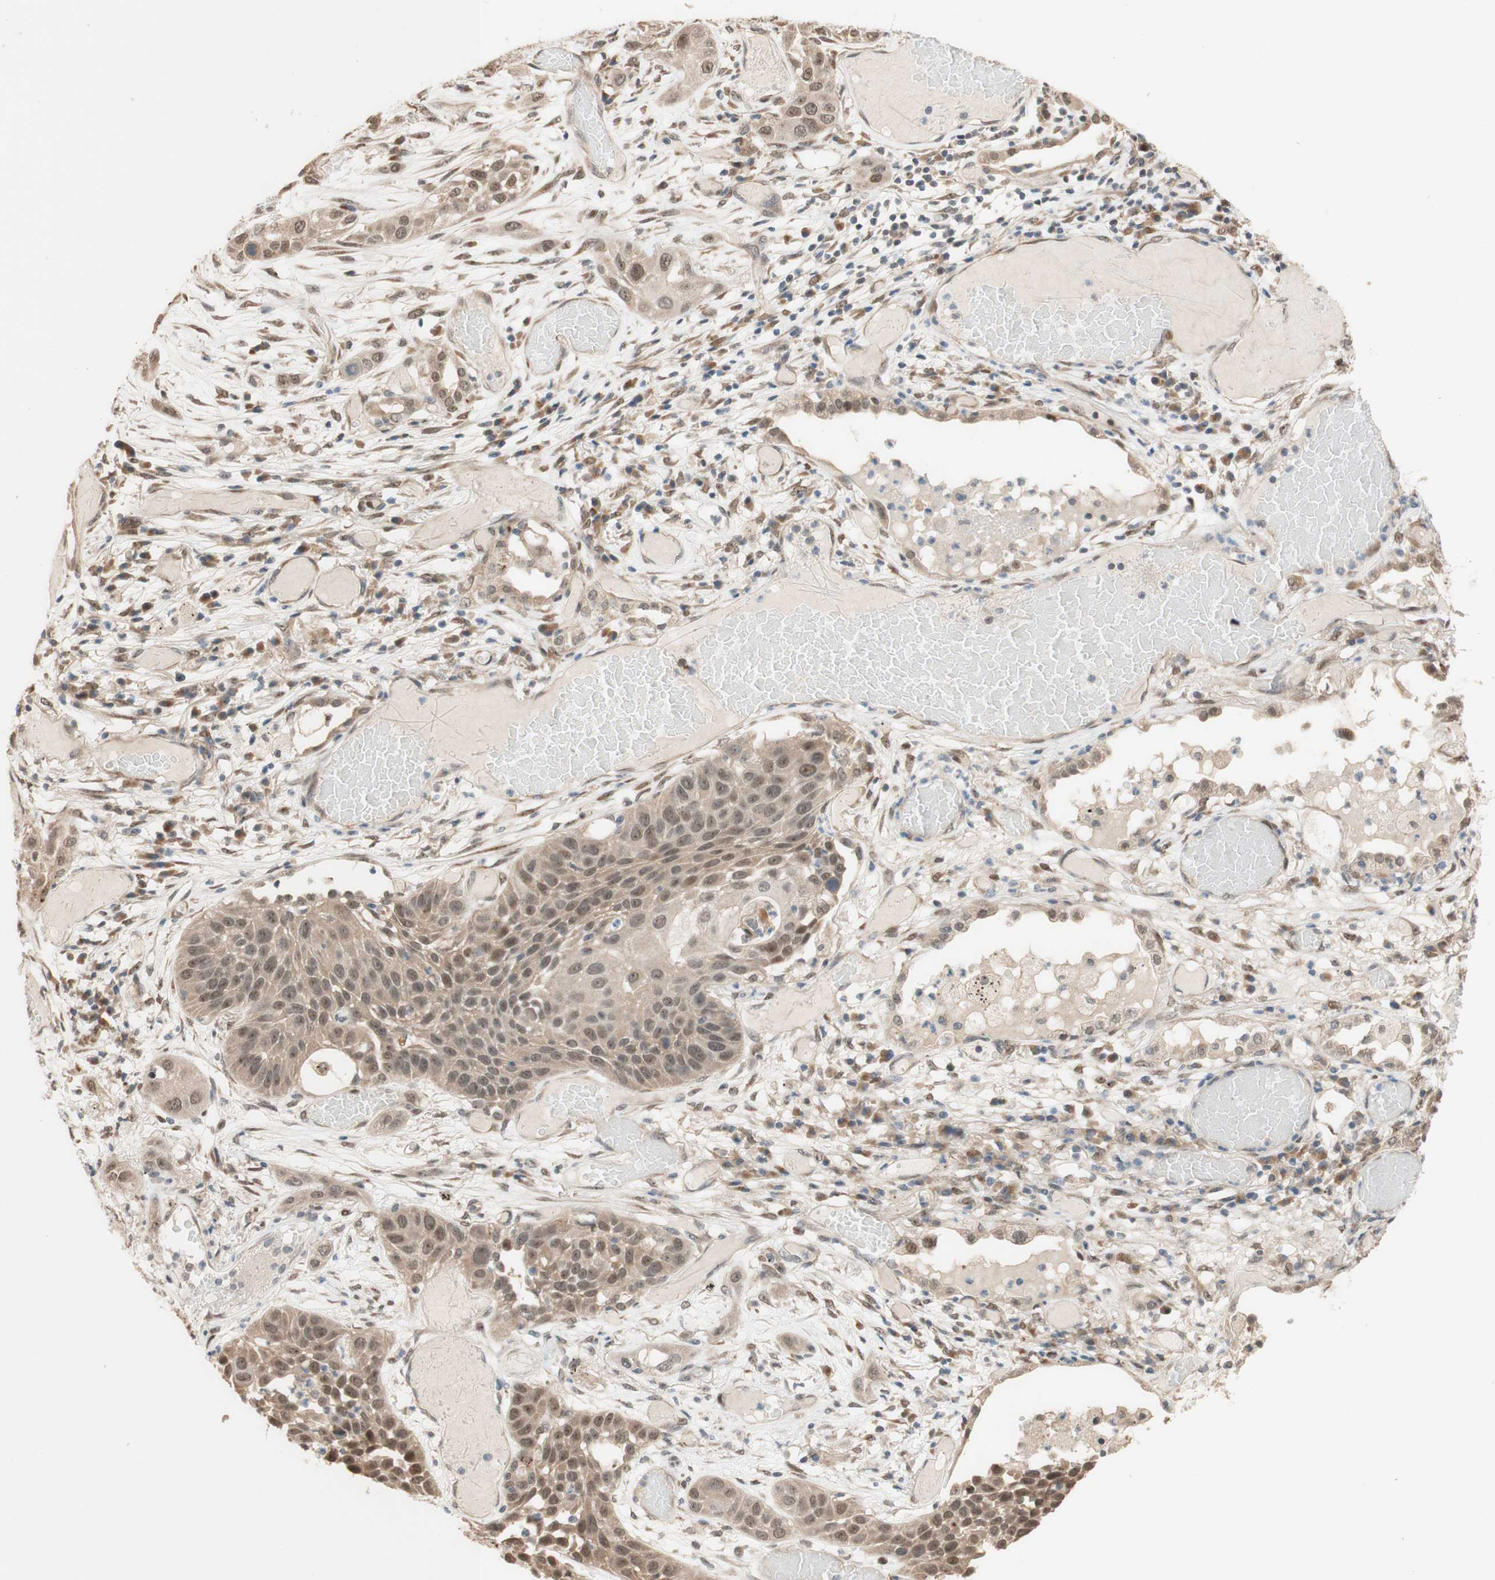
{"staining": {"intensity": "weak", "quantity": "25%-75%", "location": "cytoplasmic/membranous,nuclear"}, "tissue": "lung cancer", "cell_type": "Tumor cells", "image_type": "cancer", "snomed": [{"axis": "morphology", "description": "Squamous cell carcinoma, NOS"}, {"axis": "topography", "description": "Lung"}], "caption": "Squamous cell carcinoma (lung) stained with immunohistochemistry (IHC) displays weak cytoplasmic/membranous and nuclear staining in approximately 25%-75% of tumor cells.", "gene": "CCNC", "patient": {"sex": "male", "age": 71}}